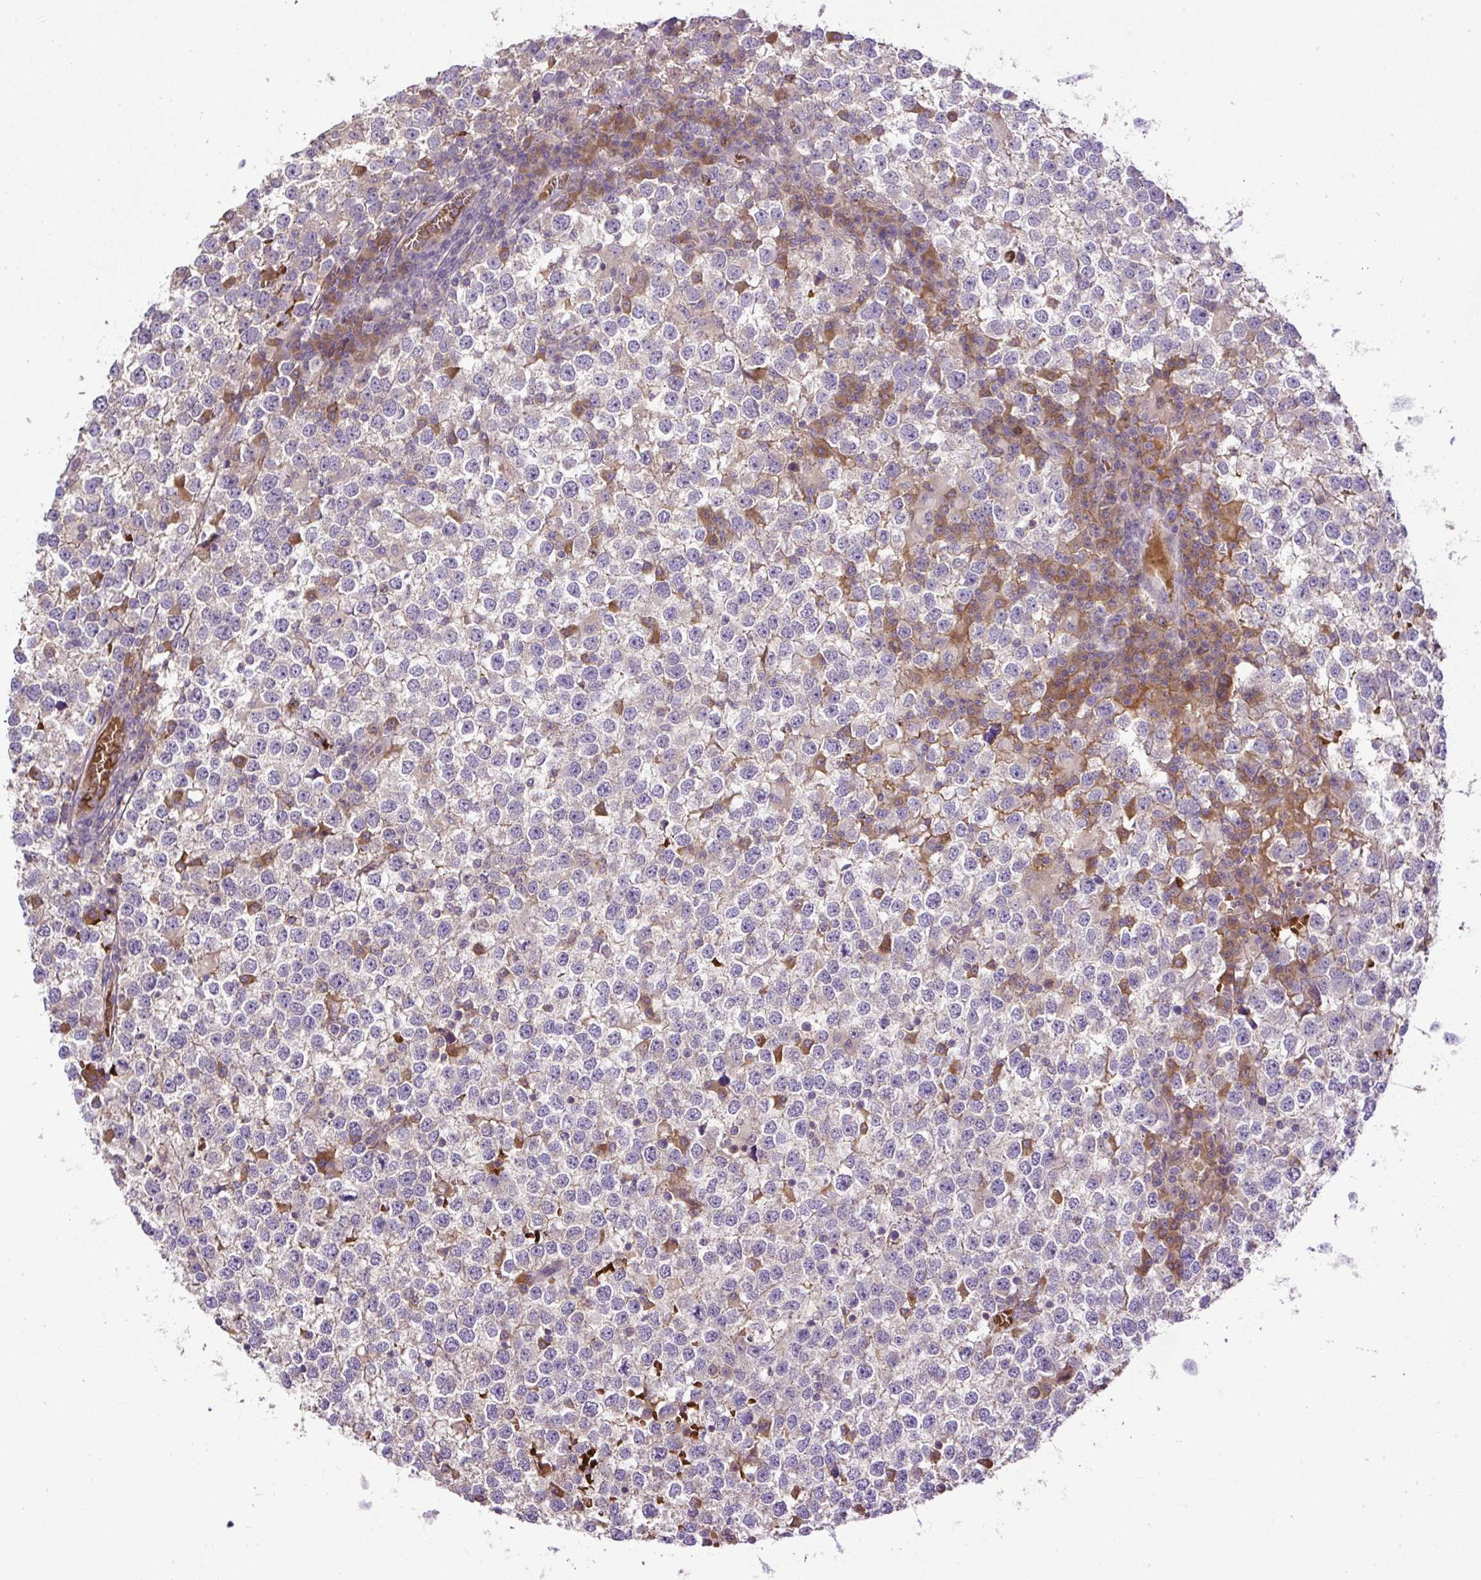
{"staining": {"intensity": "weak", "quantity": "<25%", "location": "cytoplasmic/membranous"}, "tissue": "testis cancer", "cell_type": "Tumor cells", "image_type": "cancer", "snomed": [{"axis": "morphology", "description": "Seminoma, NOS"}, {"axis": "topography", "description": "Testis"}], "caption": "Histopathology image shows no protein expression in tumor cells of seminoma (testis) tissue. Brightfield microscopy of immunohistochemistry (IHC) stained with DAB (3,3'-diaminobenzidine) (brown) and hematoxylin (blue), captured at high magnification.", "gene": "CXCL13", "patient": {"sex": "male", "age": 65}}